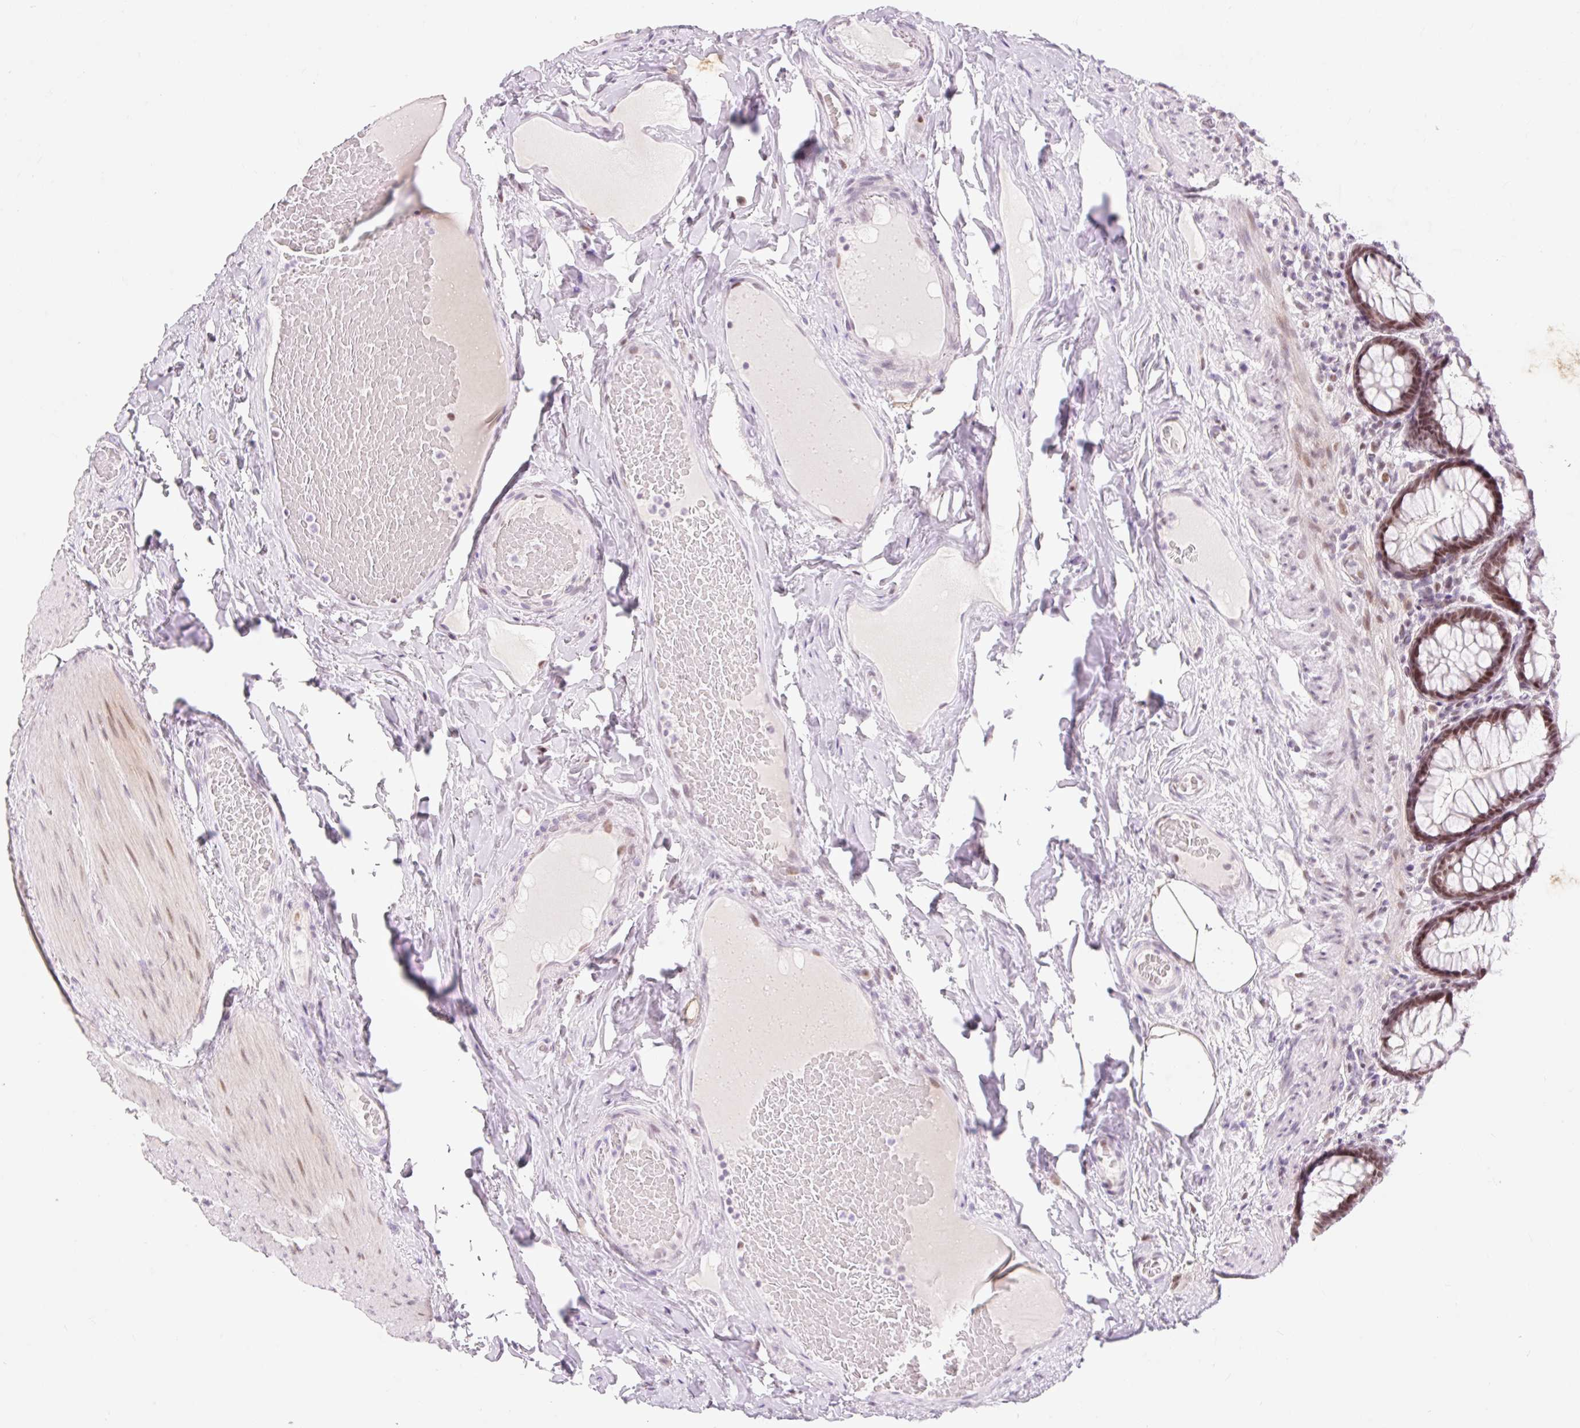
{"staining": {"intensity": "moderate", "quantity": ">75%", "location": "nuclear"}, "tissue": "rectum", "cell_type": "Glandular cells", "image_type": "normal", "snomed": [{"axis": "morphology", "description": "Normal tissue, NOS"}, {"axis": "topography", "description": "Rectum"}], "caption": "Protein expression analysis of unremarkable rectum exhibits moderate nuclear staining in approximately >75% of glandular cells.", "gene": "H2BW1", "patient": {"sex": "male", "age": 83}}